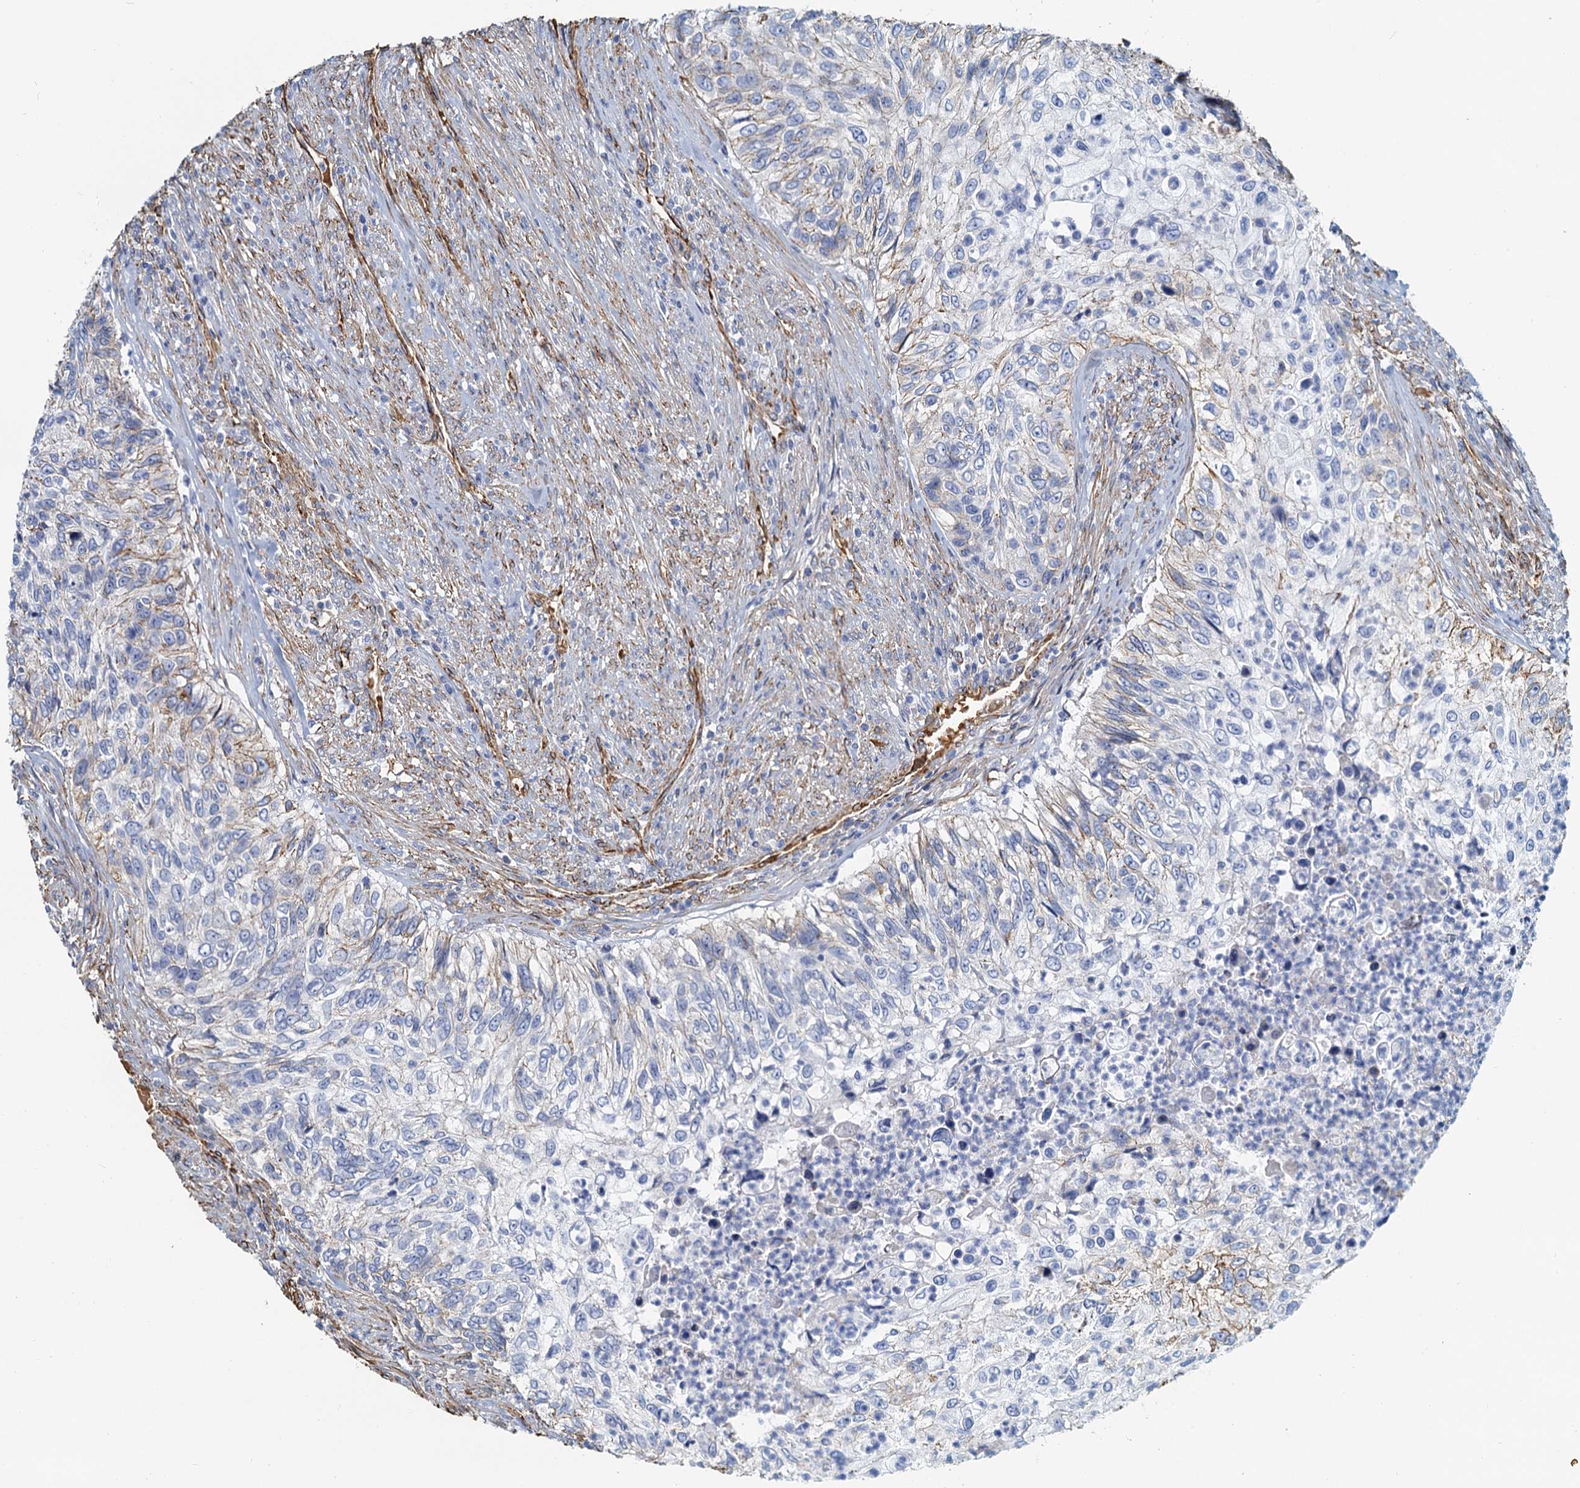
{"staining": {"intensity": "negative", "quantity": "none", "location": "none"}, "tissue": "urothelial cancer", "cell_type": "Tumor cells", "image_type": "cancer", "snomed": [{"axis": "morphology", "description": "Urothelial carcinoma, High grade"}, {"axis": "topography", "description": "Urinary bladder"}], "caption": "Urothelial cancer was stained to show a protein in brown. There is no significant positivity in tumor cells.", "gene": "DGKG", "patient": {"sex": "female", "age": 60}}